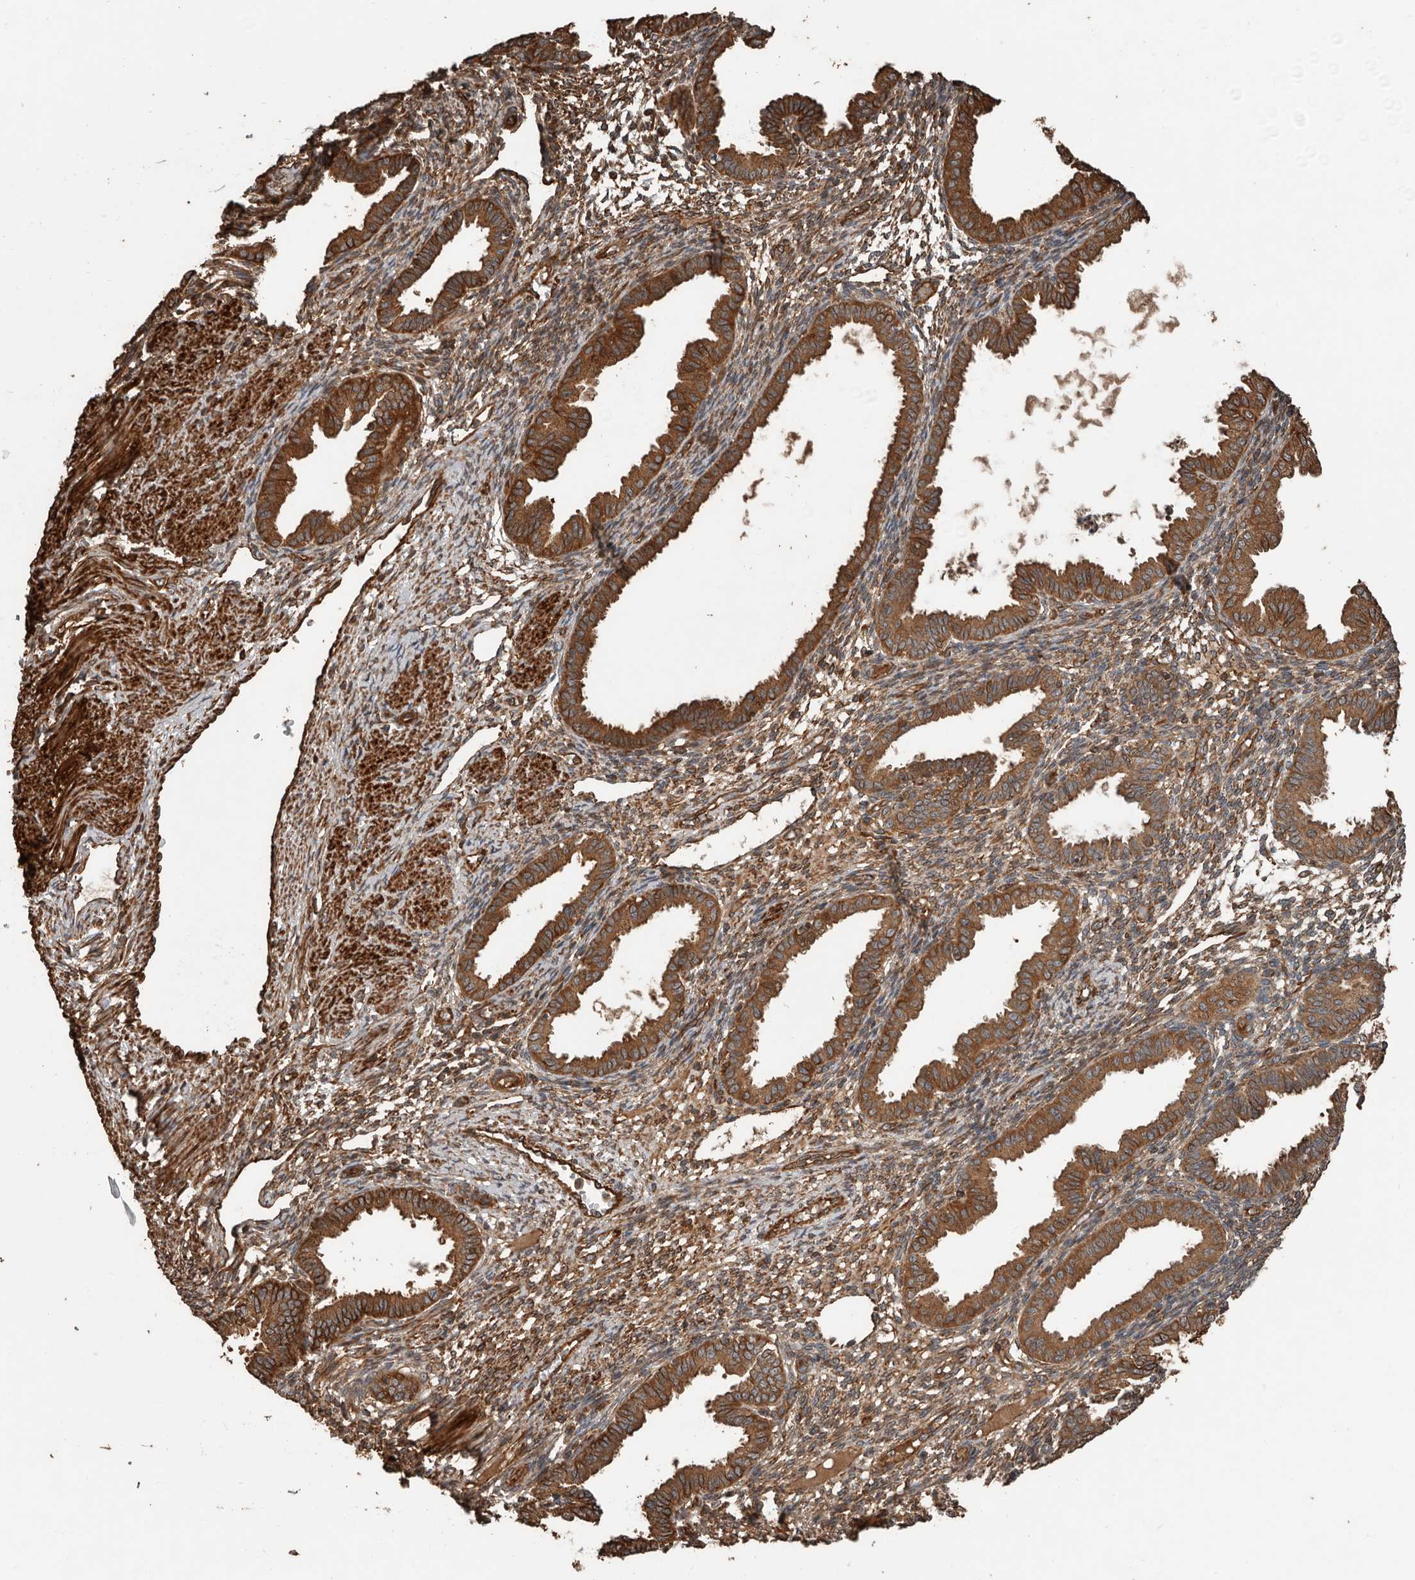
{"staining": {"intensity": "moderate", "quantity": ">75%", "location": "cytoplasmic/membranous"}, "tissue": "endometrium", "cell_type": "Cells in endometrial stroma", "image_type": "normal", "snomed": [{"axis": "morphology", "description": "Normal tissue, NOS"}, {"axis": "topography", "description": "Endometrium"}], "caption": "Immunohistochemical staining of unremarkable endometrium shows medium levels of moderate cytoplasmic/membranous expression in approximately >75% of cells in endometrial stroma. (DAB IHC, brown staining for protein, blue staining for nuclei).", "gene": "YOD1", "patient": {"sex": "female", "age": 33}}